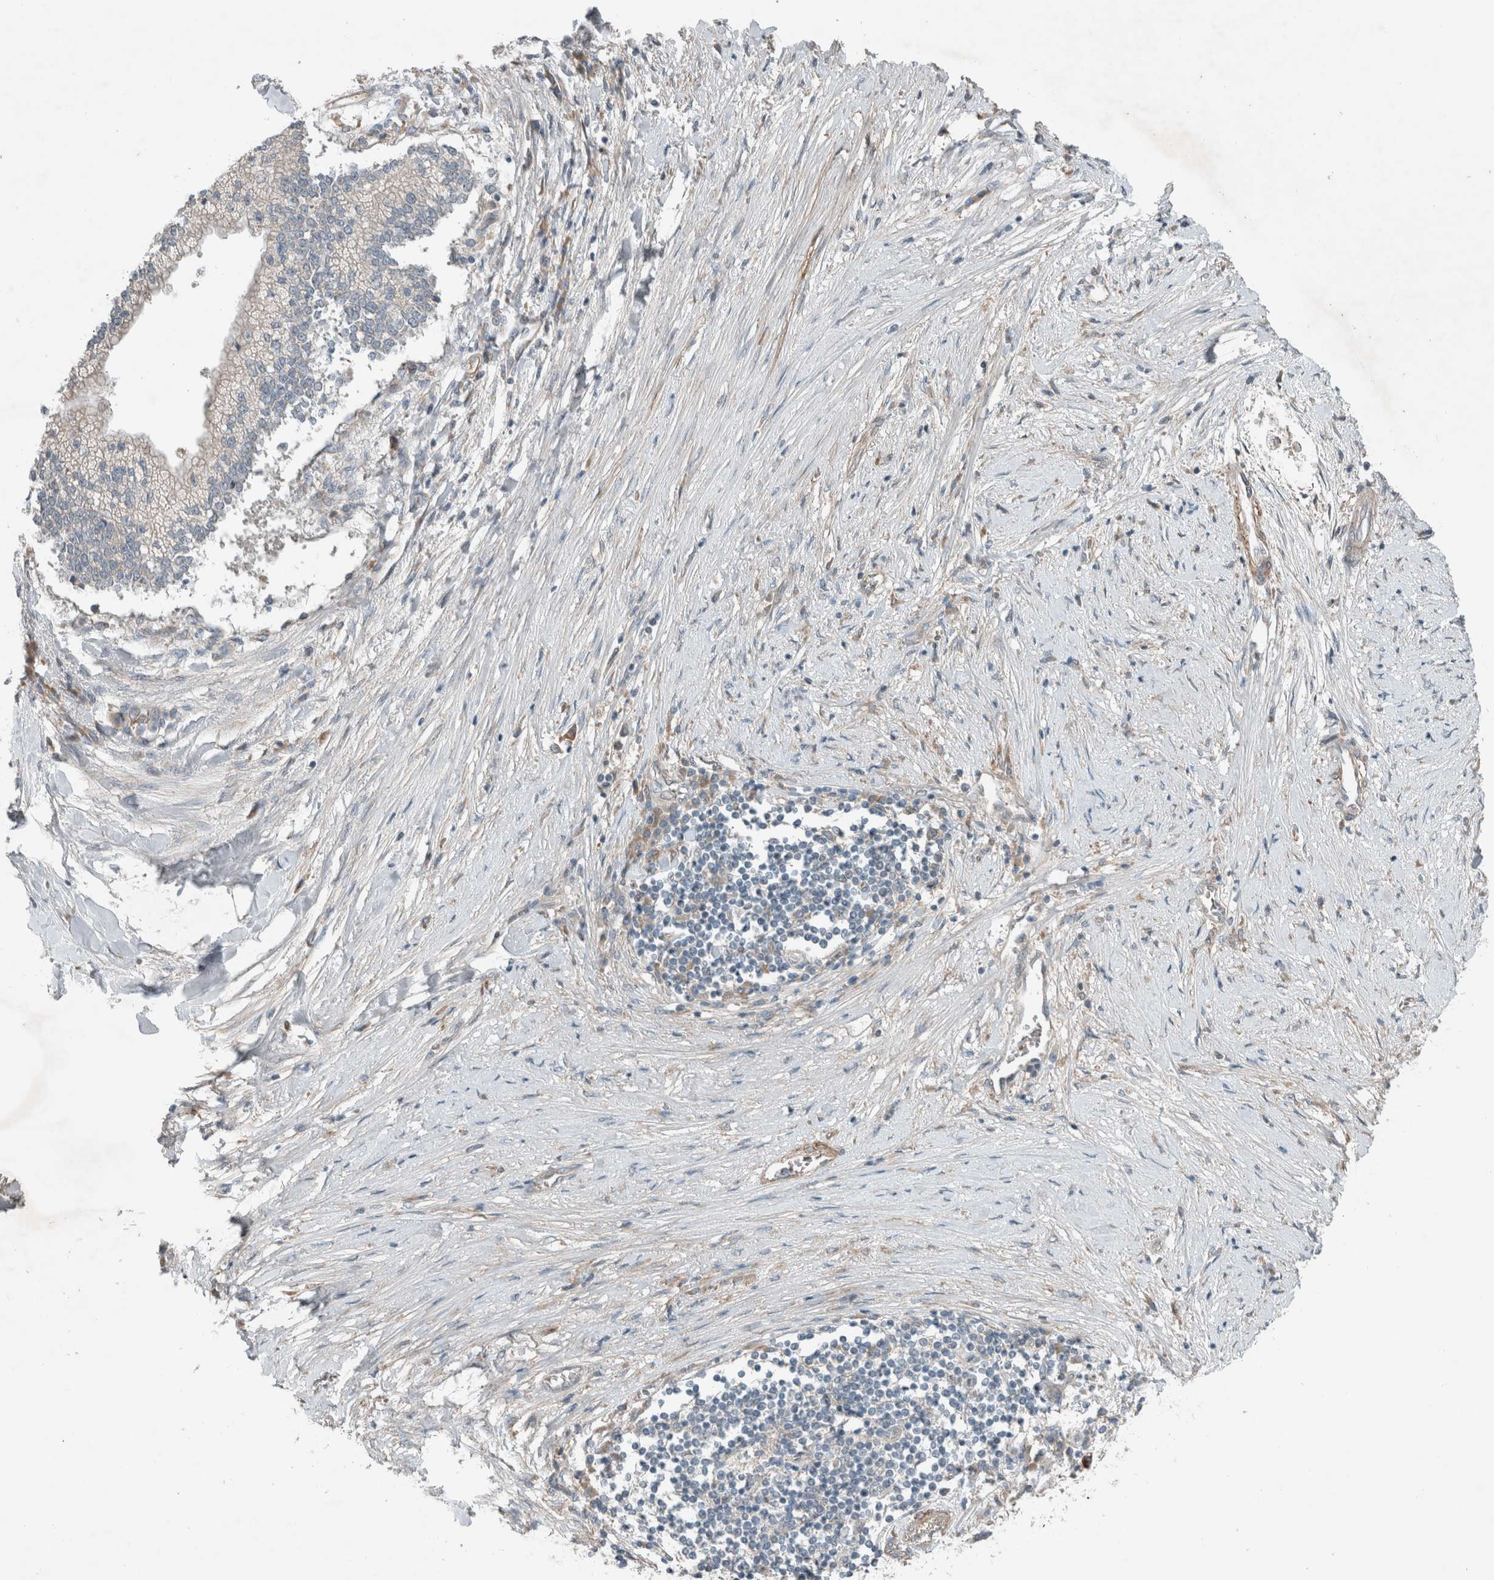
{"staining": {"intensity": "negative", "quantity": "none", "location": "none"}, "tissue": "liver cancer", "cell_type": "Tumor cells", "image_type": "cancer", "snomed": [{"axis": "morphology", "description": "Cholangiocarcinoma"}, {"axis": "topography", "description": "Liver"}], "caption": "IHC micrograph of liver cancer (cholangiocarcinoma) stained for a protein (brown), which demonstrates no expression in tumor cells. (DAB immunohistochemistry (IHC), high magnification).", "gene": "JADE2", "patient": {"sex": "male", "age": 50}}